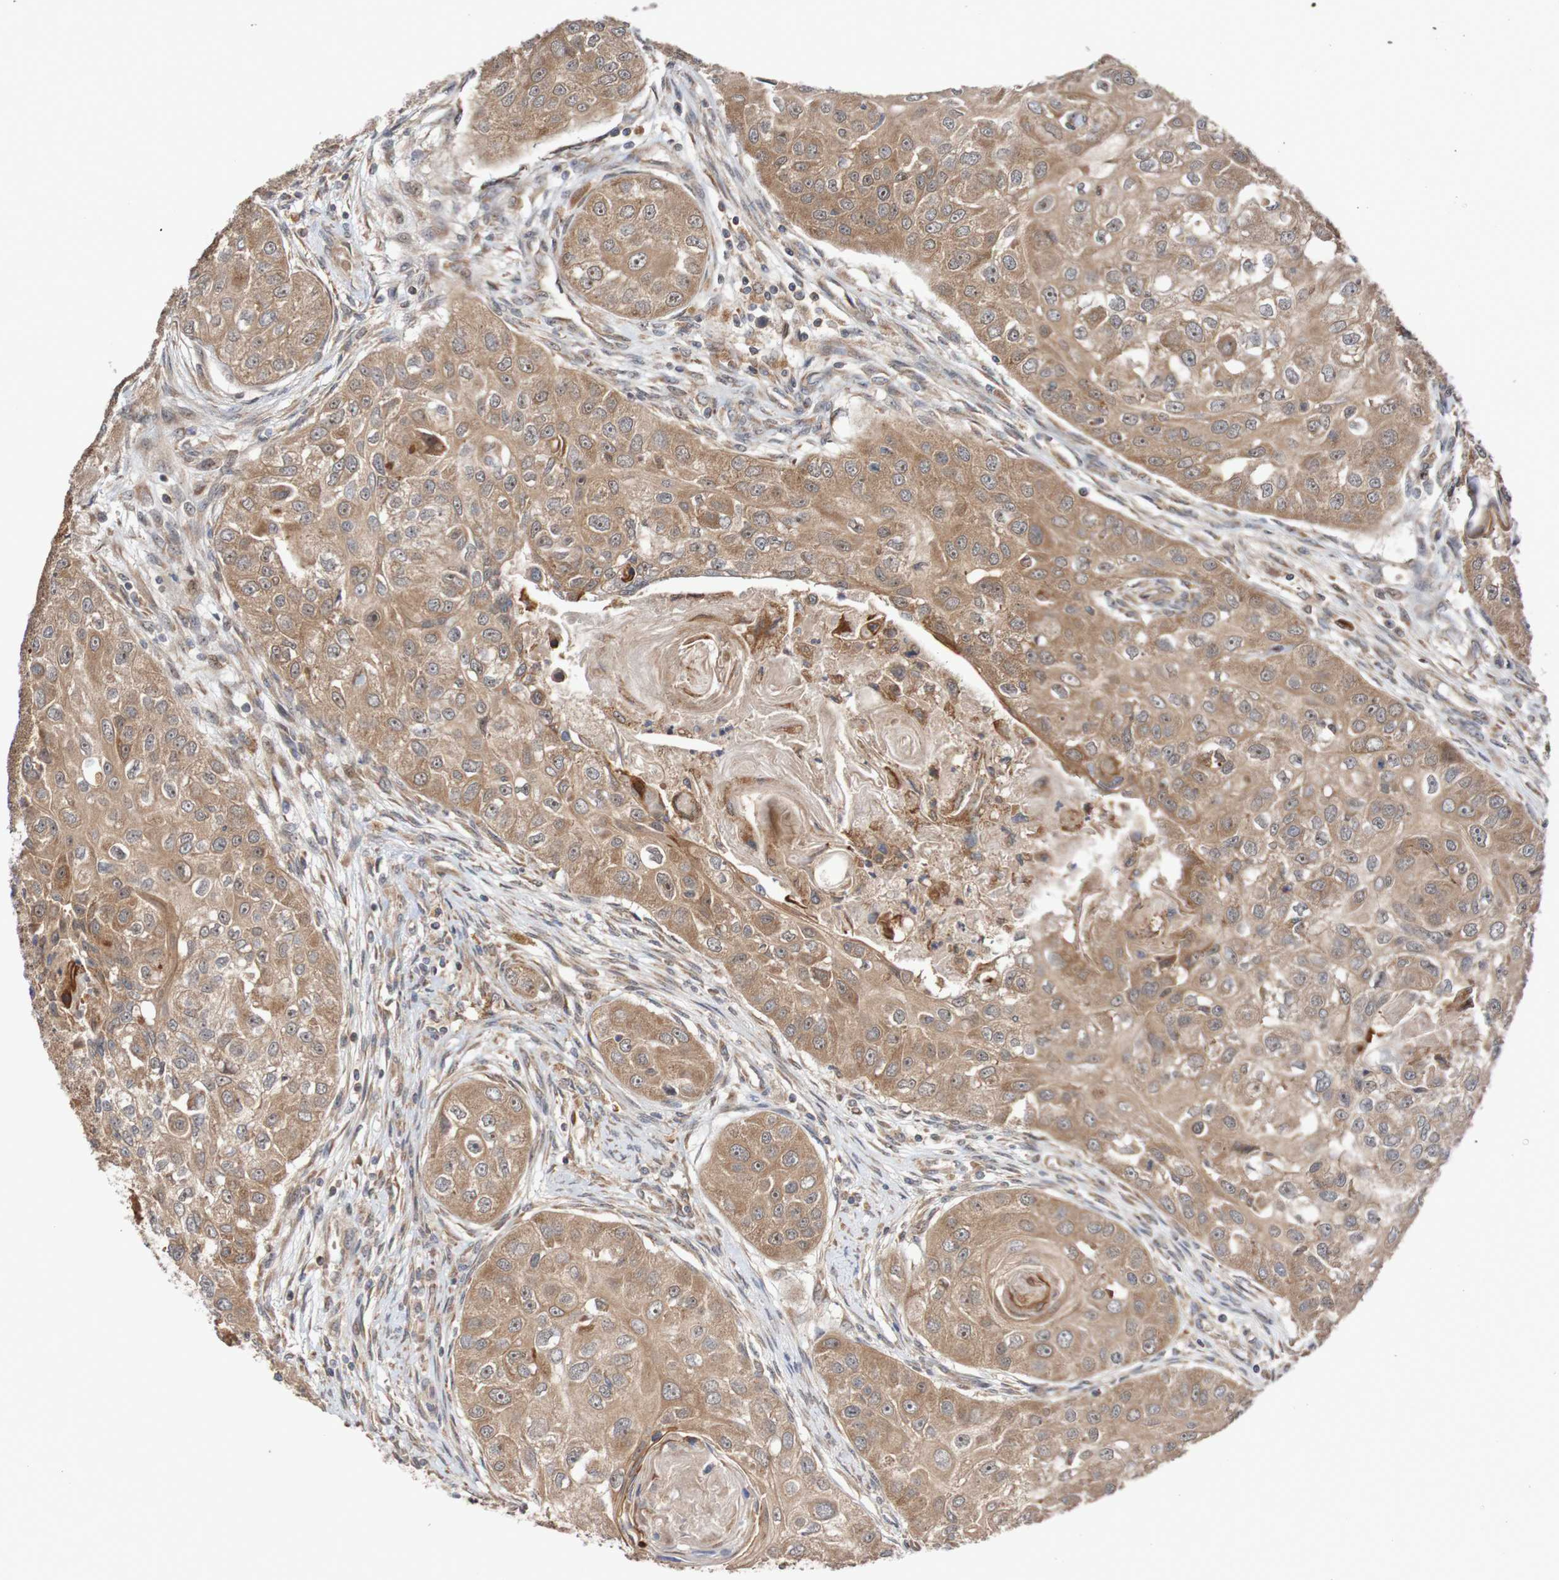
{"staining": {"intensity": "moderate", "quantity": ">75%", "location": "cytoplasmic/membranous"}, "tissue": "head and neck cancer", "cell_type": "Tumor cells", "image_type": "cancer", "snomed": [{"axis": "morphology", "description": "Normal tissue, NOS"}, {"axis": "morphology", "description": "Squamous cell carcinoma, NOS"}, {"axis": "topography", "description": "Skeletal muscle"}, {"axis": "topography", "description": "Head-Neck"}], "caption": "Head and neck cancer stained for a protein exhibits moderate cytoplasmic/membranous positivity in tumor cells.", "gene": "PHPT1", "patient": {"sex": "male", "age": 51}}